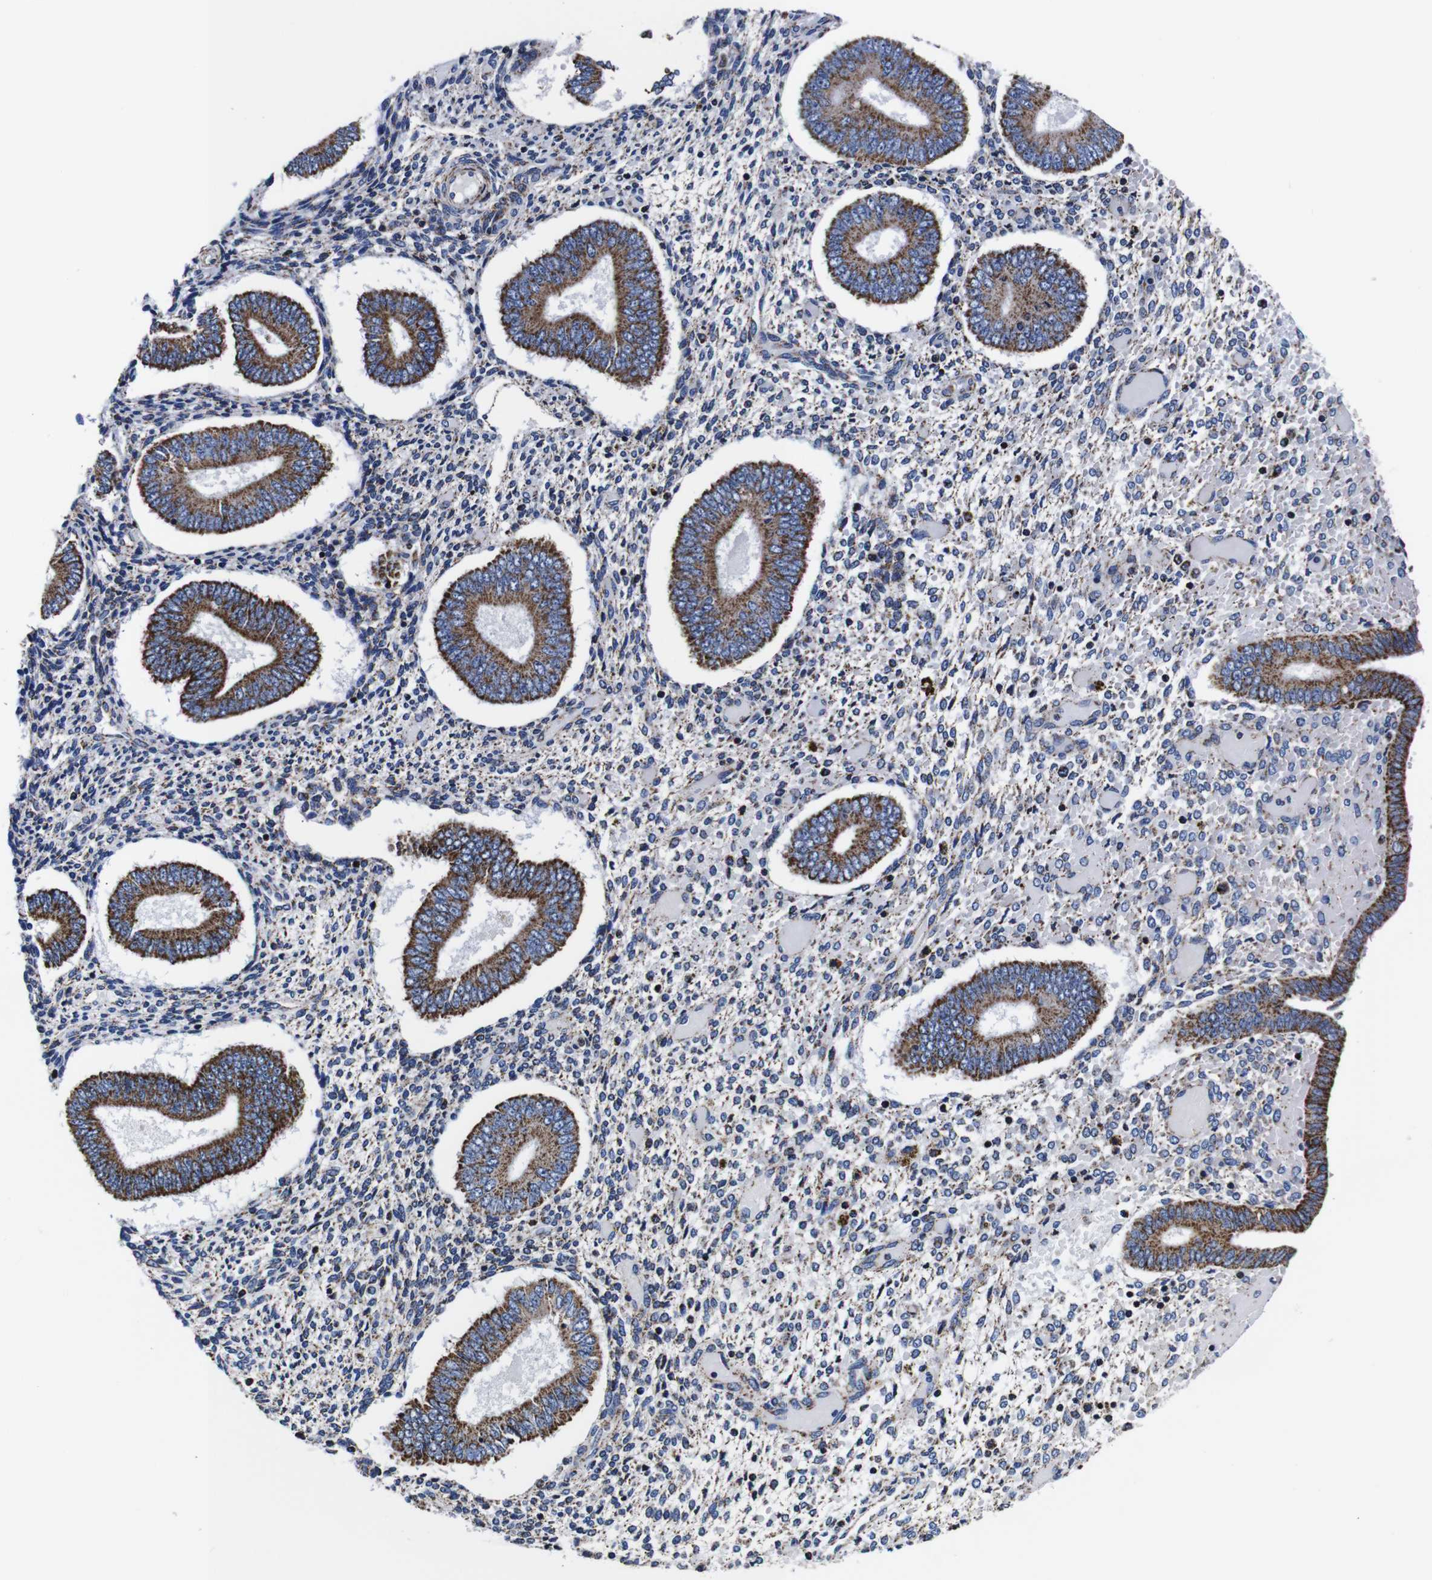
{"staining": {"intensity": "weak", "quantity": "<25%", "location": "cytoplasmic/membranous"}, "tissue": "endometrium", "cell_type": "Cells in endometrial stroma", "image_type": "normal", "snomed": [{"axis": "morphology", "description": "Normal tissue, NOS"}, {"axis": "topography", "description": "Endometrium"}], "caption": "This is an immunohistochemistry micrograph of benign endometrium. There is no expression in cells in endometrial stroma.", "gene": "FKBP9", "patient": {"sex": "female", "age": 42}}